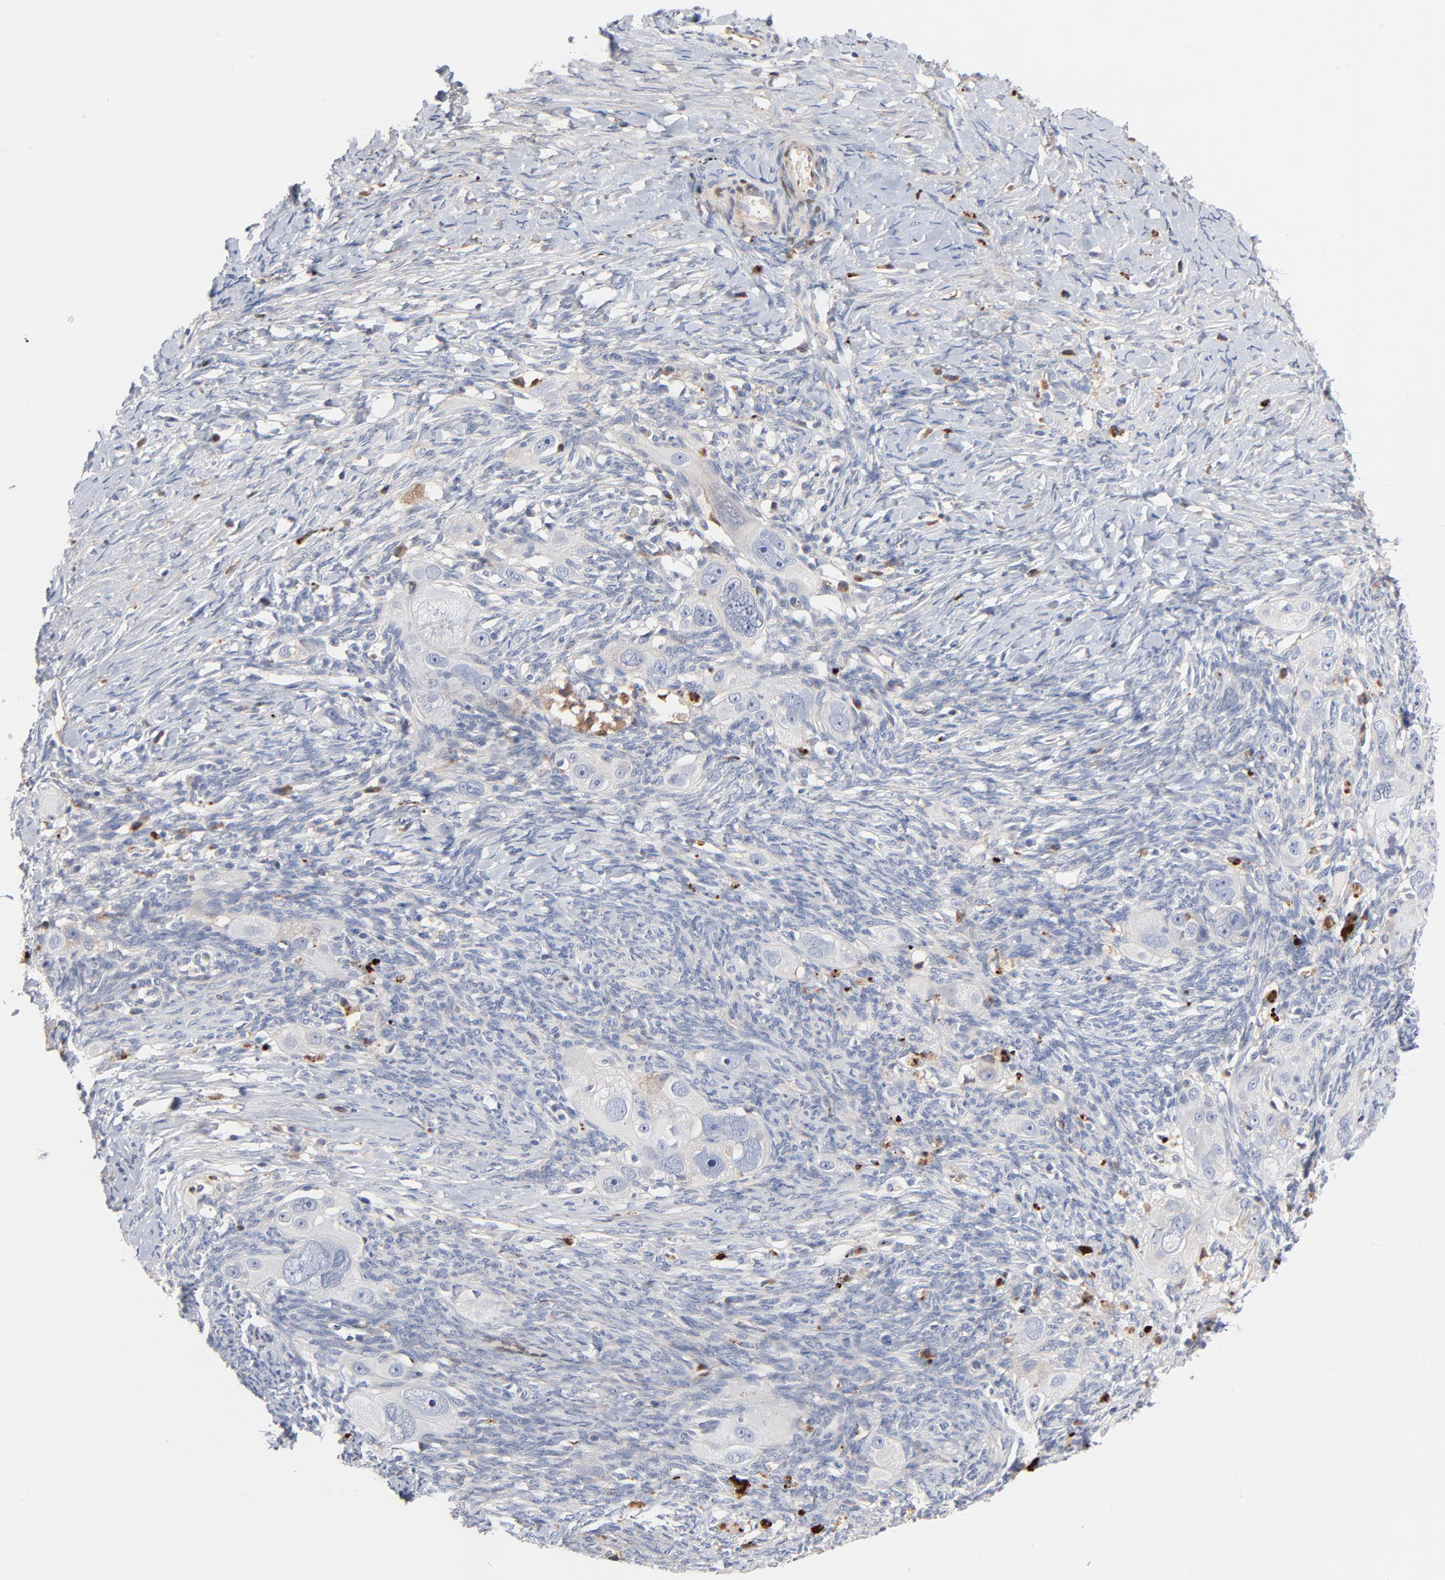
{"staining": {"intensity": "negative", "quantity": "none", "location": "none"}, "tissue": "ovarian cancer", "cell_type": "Tumor cells", "image_type": "cancer", "snomed": [{"axis": "morphology", "description": "Normal tissue, NOS"}, {"axis": "morphology", "description": "Cystadenocarcinoma, serous, NOS"}, {"axis": "topography", "description": "Ovary"}], "caption": "Tumor cells show no significant positivity in ovarian cancer.", "gene": "SERPINA4", "patient": {"sex": "female", "age": 62}}